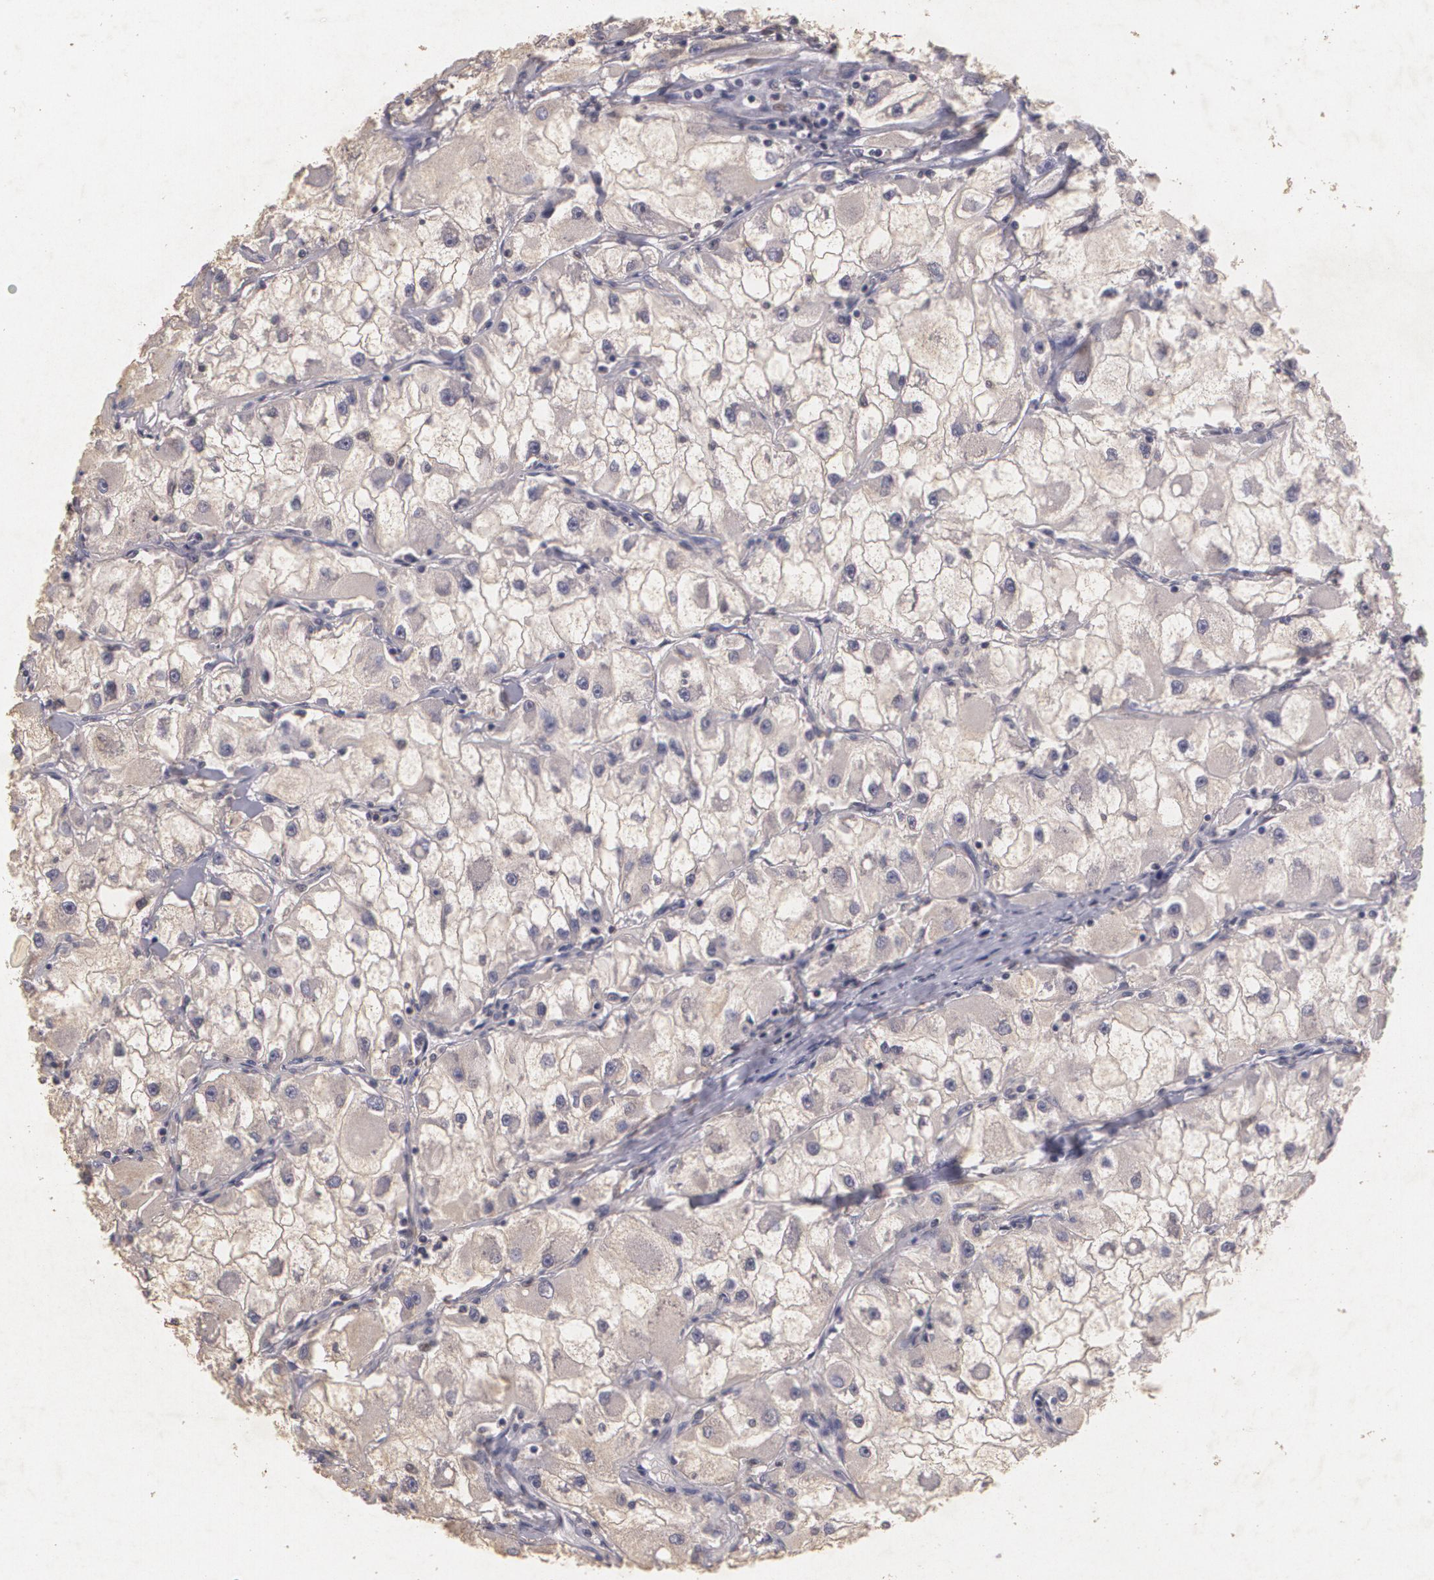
{"staining": {"intensity": "weak", "quantity": ">75%", "location": "cytoplasmic/membranous"}, "tissue": "renal cancer", "cell_type": "Tumor cells", "image_type": "cancer", "snomed": [{"axis": "morphology", "description": "Adenocarcinoma, NOS"}, {"axis": "topography", "description": "Kidney"}], "caption": "Renal cancer stained with a brown dye displays weak cytoplasmic/membranous positive staining in about >75% of tumor cells.", "gene": "KCNA4", "patient": {"sex": "female", "age": 73}}